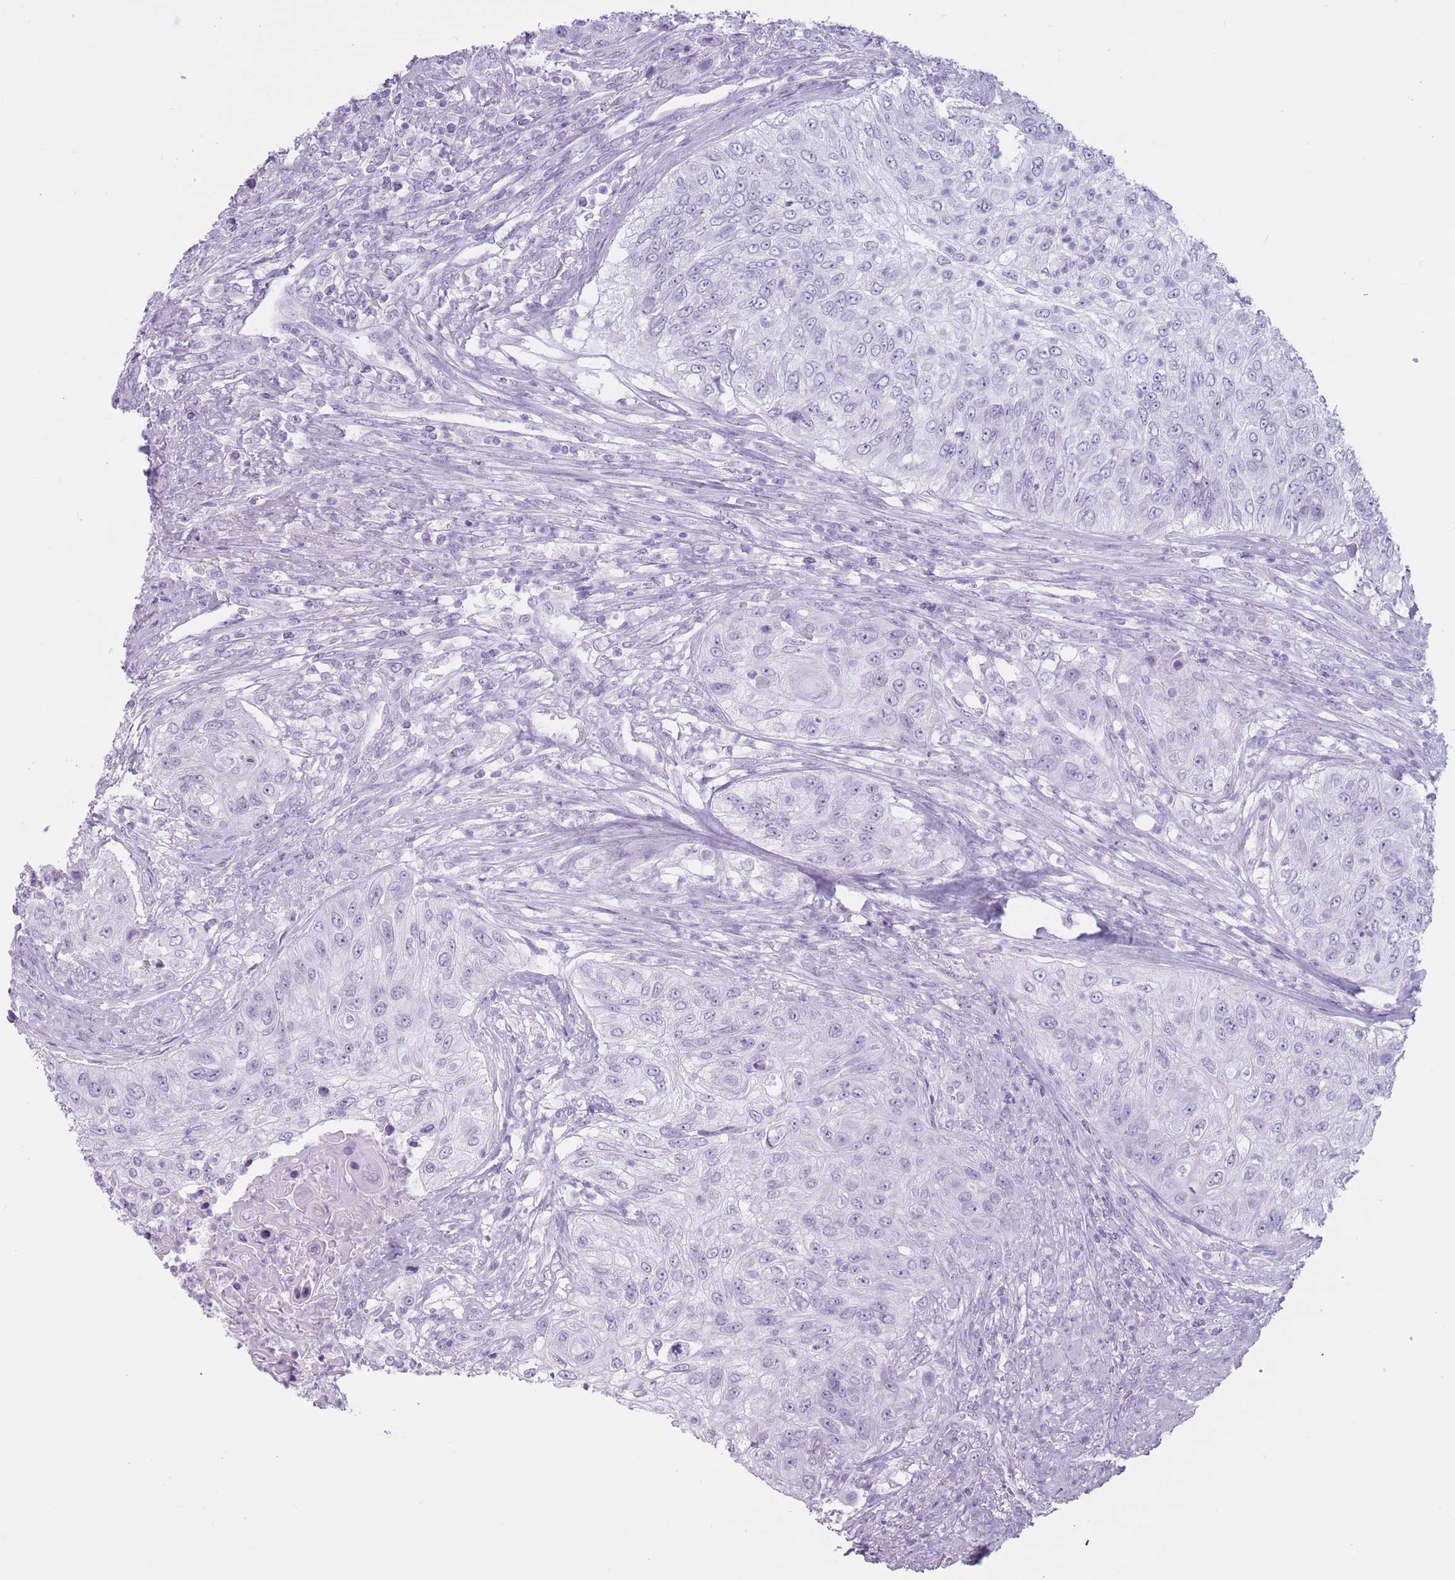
{"staining": {"intensity": "negative", "quantity": "none", "location": "none"}, "tissue": "urothelial cancer", "cell_type": "Tumor cells", "image_type": "cancer", "snomed": [{"axis": "morphology", "description": "Urothelial carcinoma, High grade"}, {"axis": "topography", "description": "Urinary bladder"}], "caption": "A high-resolution photomicrograph shows immunohistochemistry (IHC) staining of high-grade urothelial carcinoma, which shows no significant expression in tumor cells. The staining is performed using DAB brown chromogen with nuclei counter-stained in using hematoxylin.", "gene": "PNMA3", "patient": {"sex": "female", "age": 60}}